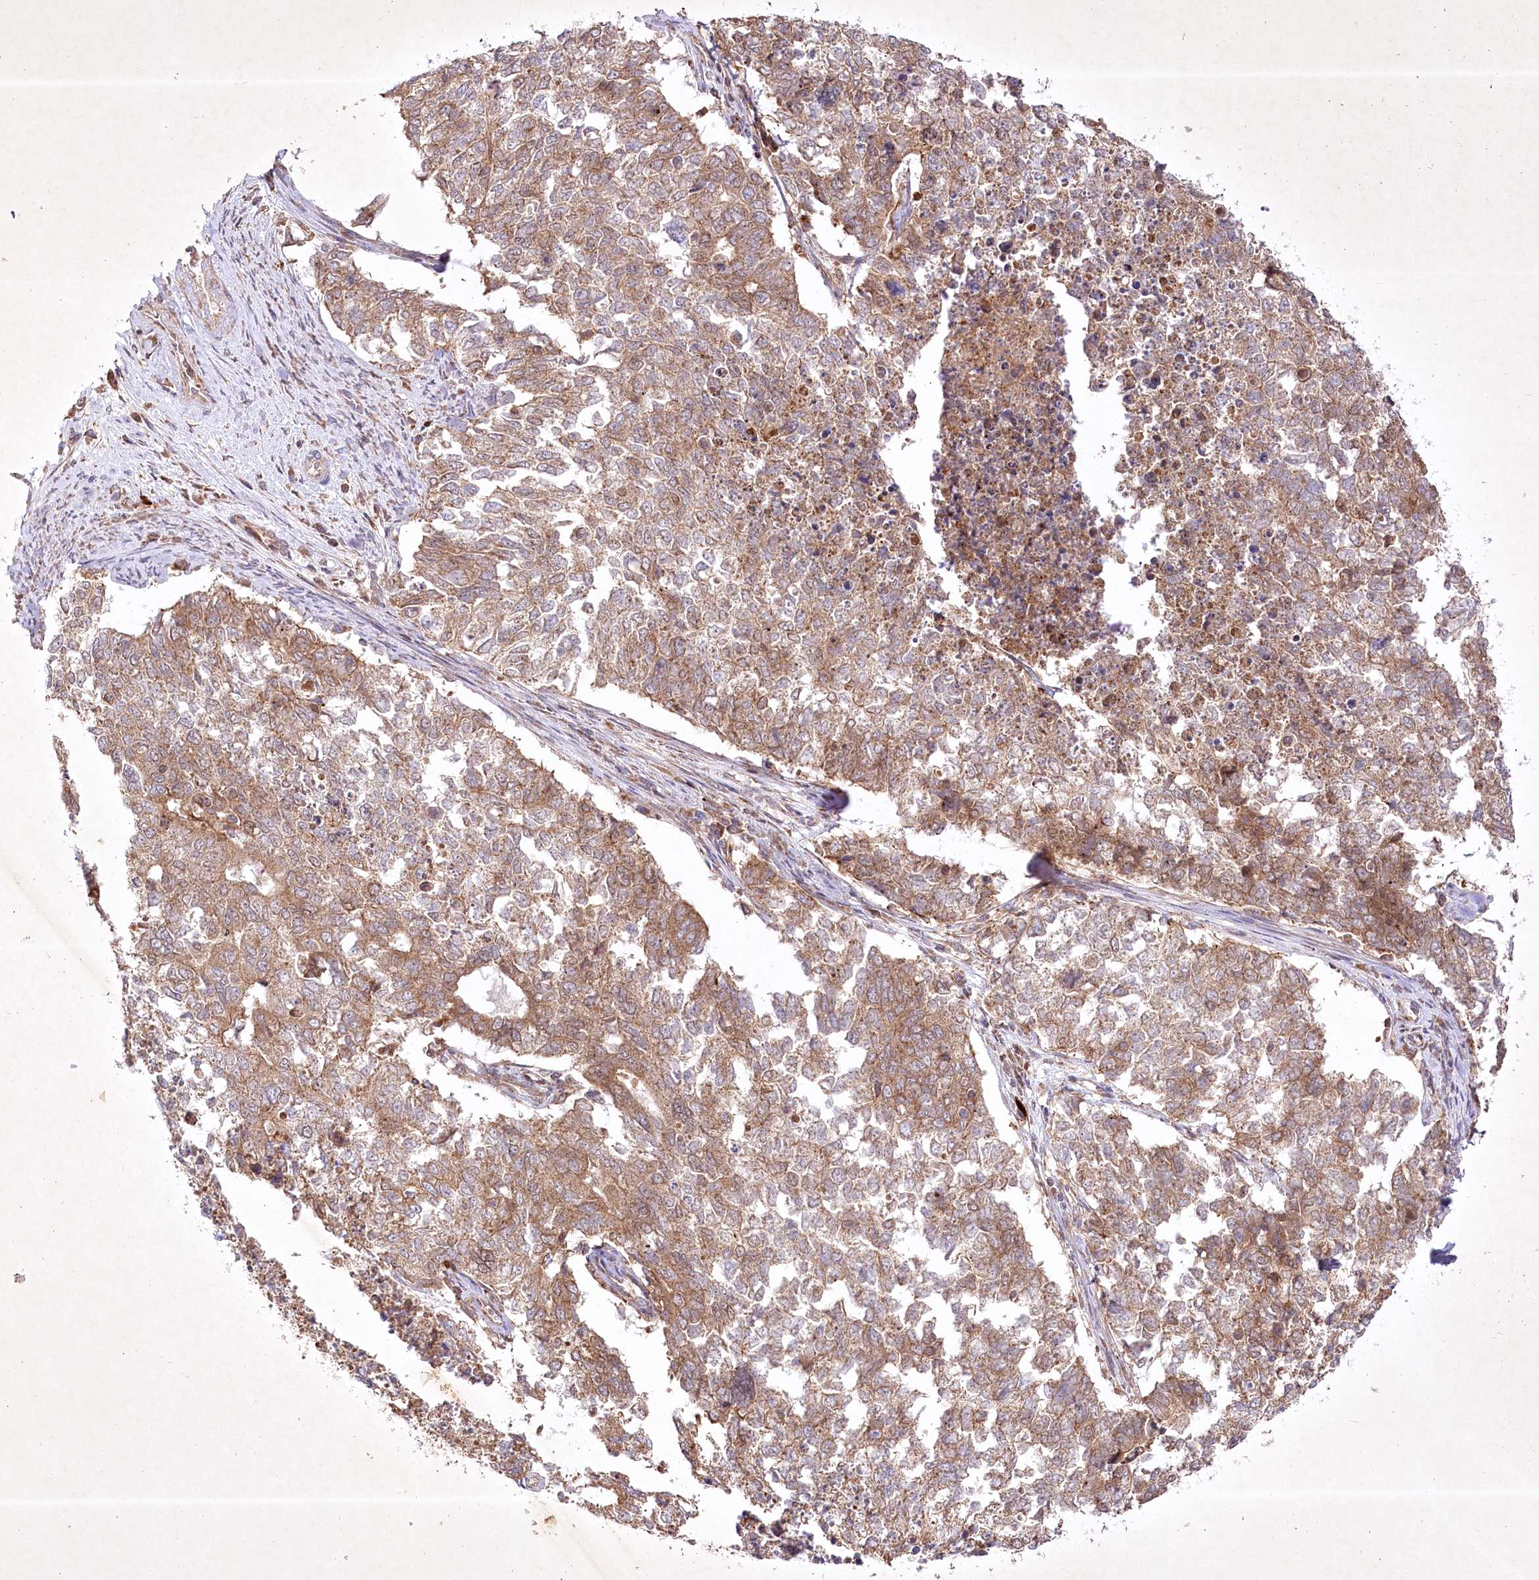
{"staining": {"intensity": "moderate", "quantity": ">75%", "location": "cytoplasmic/membranous"}, "tissue": "cervical cancer", "cell_type": "Tumor cells", "image_type": "cancer", "snomed": [{"axis": "morphology", "description": "Squamous cell carcinoma, NOS"}, {"axis": "topography", "description": "Cervix"}], "caption": "Immunohistochemical staining of human cervical cancer (squamous cell carcinoma) displays medium levels of moderate cytoplasmic/membranous protein staining in about >75% of tumor cells.", "gene": "OPA1", "patient": {"sex": "female", "age": 63}}